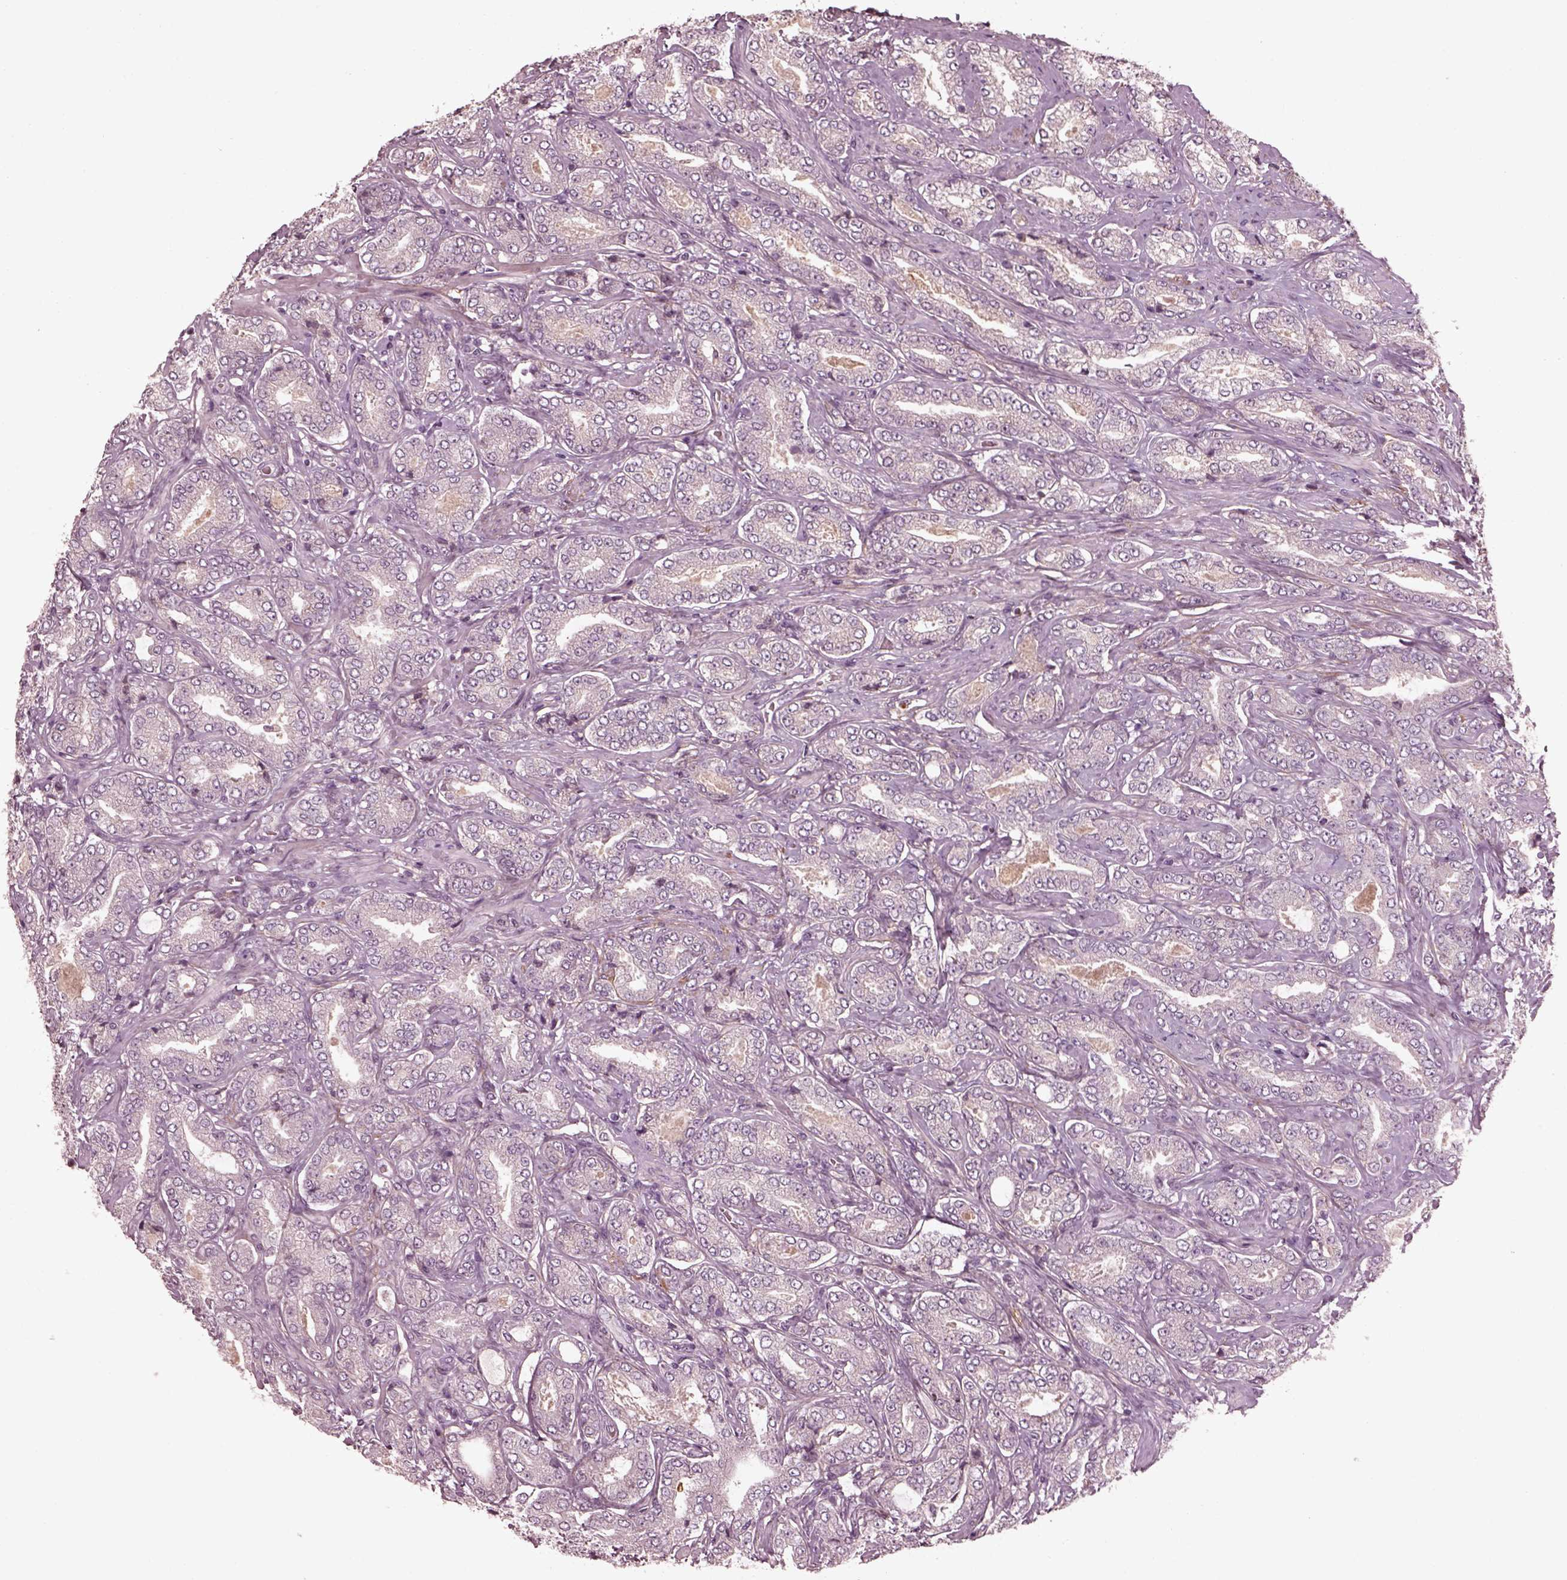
{"staining": {"intensity": "negative", "quantity": "none", "location": "none"}, "tissue": "prostate cancer", "cell_type": "Tumor cells", "image_type": "cancer", "snomed": [{"axis": "morphology", "description": "Adenocarcinoma, NOS"}, {"axis": "topography", "description": "Prostate"}], "caption": "The histopathology image exhibits no significant positivity in tumor cells of adenocarcinoma (prostate).", "gene": "EFEMP1", "patient": {"sex": "male", "age": 64}}